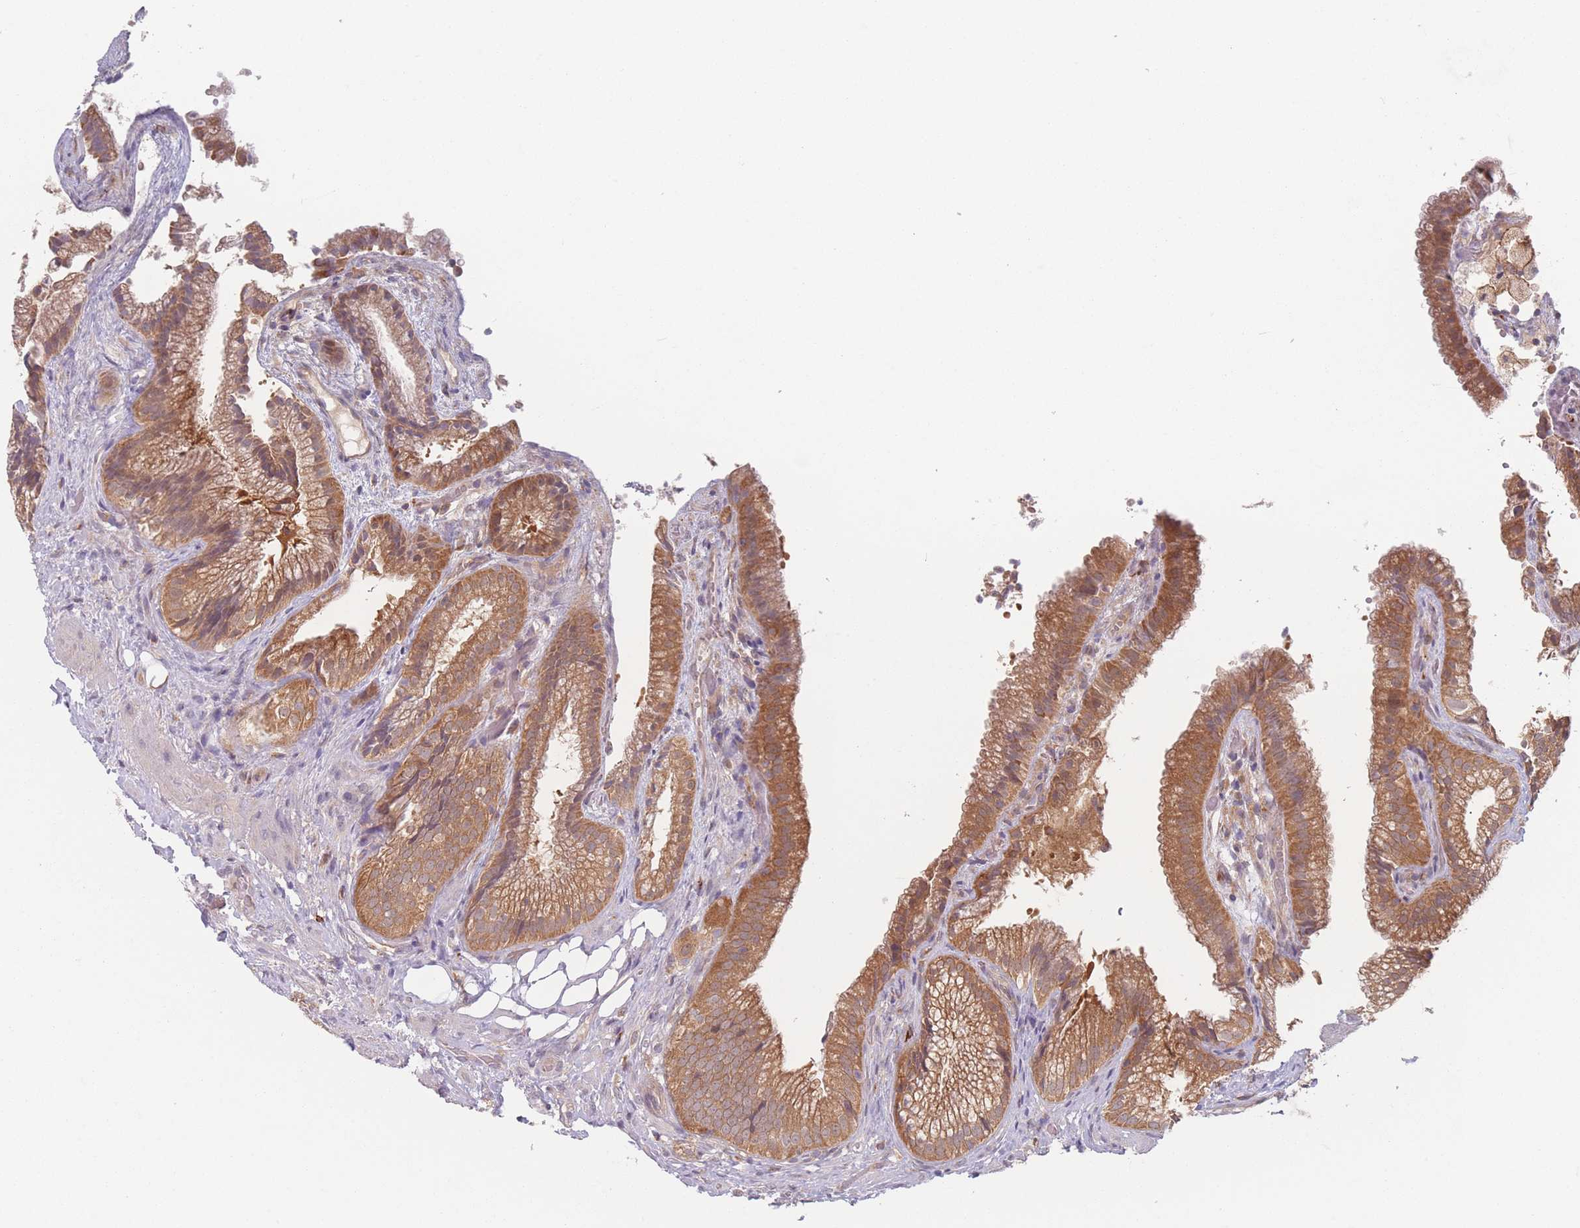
{"staining": {"intensity": "moderate", "quantity": ">75%", "location": "cytoplasmic/membranous"}, "tissue": "gallbladder", "cell_type": "Glandular cells", "image_type": "normal", "snomed": [{"axis": "morphology", "description": "Normal tissue, NOS"}, {"axis": "morphology", "description": "Inflammation, NOS"}, {"axis": "topography", "description": "Gallbladder"}], "caption": "Moderate cytoplasmic/membranous positivity for a protein is appreciated in approximately >75% of glandular cells of benign gallbladder using IHC.", "gene": "PPM1A", "patient": {"sex": "male", "age": 51}}